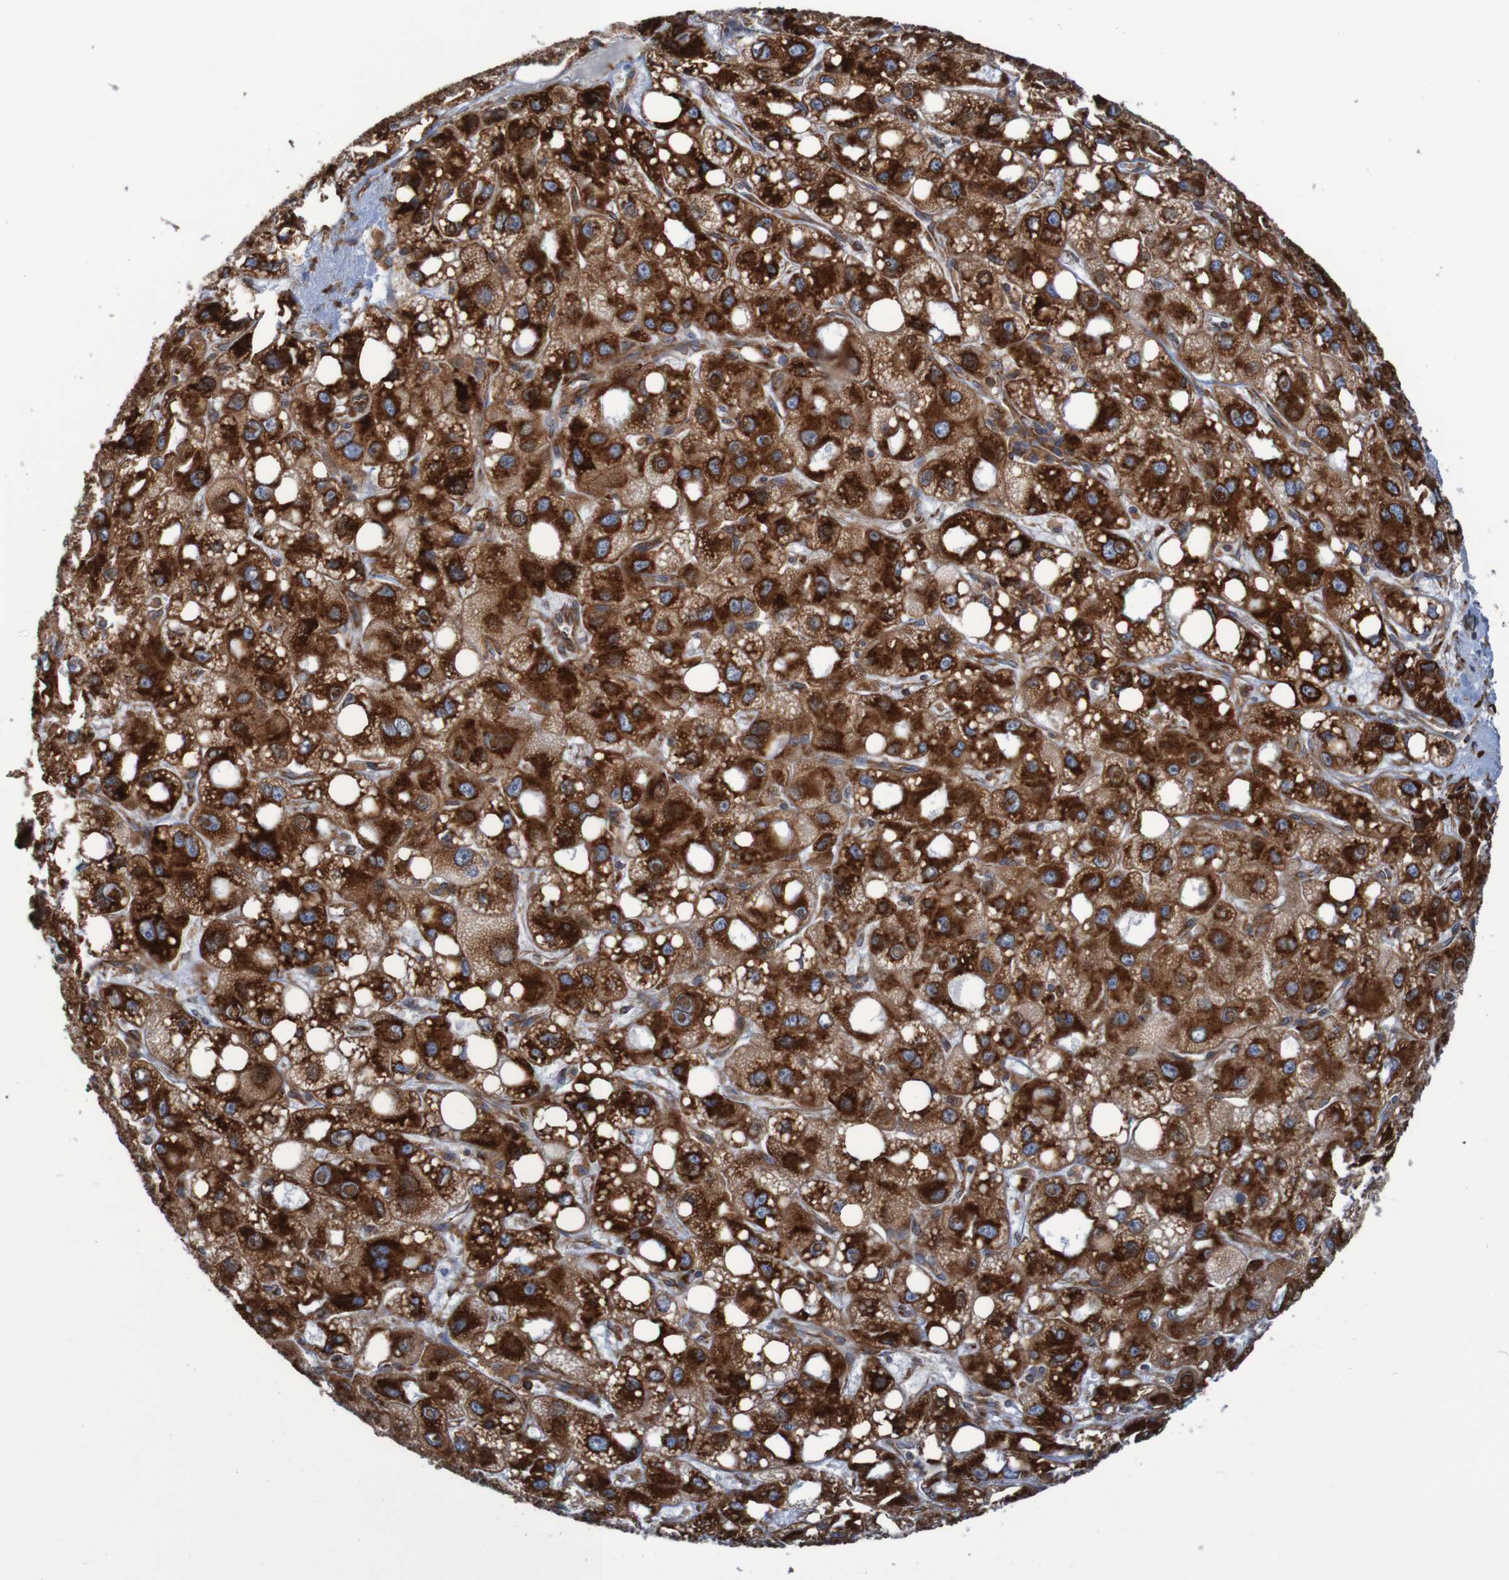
{"staining": {"intensity": "strong", "quantity": ">75%", "location": "cytoplasmic/membranous"}, "tissue": "liver cancer", "cell_type": "Tumor cells", "image_type": "cancer", "snomed": [{"axis": "morphology", "description": "Carcinoma, Hepatocellular, NOS"}, {"axis": "topography", "description": "Liver"}], "caption": "IHC (DAB) staining of liver cancer shows strong cytoplasmic/membranous protein staining in about >75% of tumor cells.", "gene": "RPL10", "patient": {"sex": "male", "age": 55}}